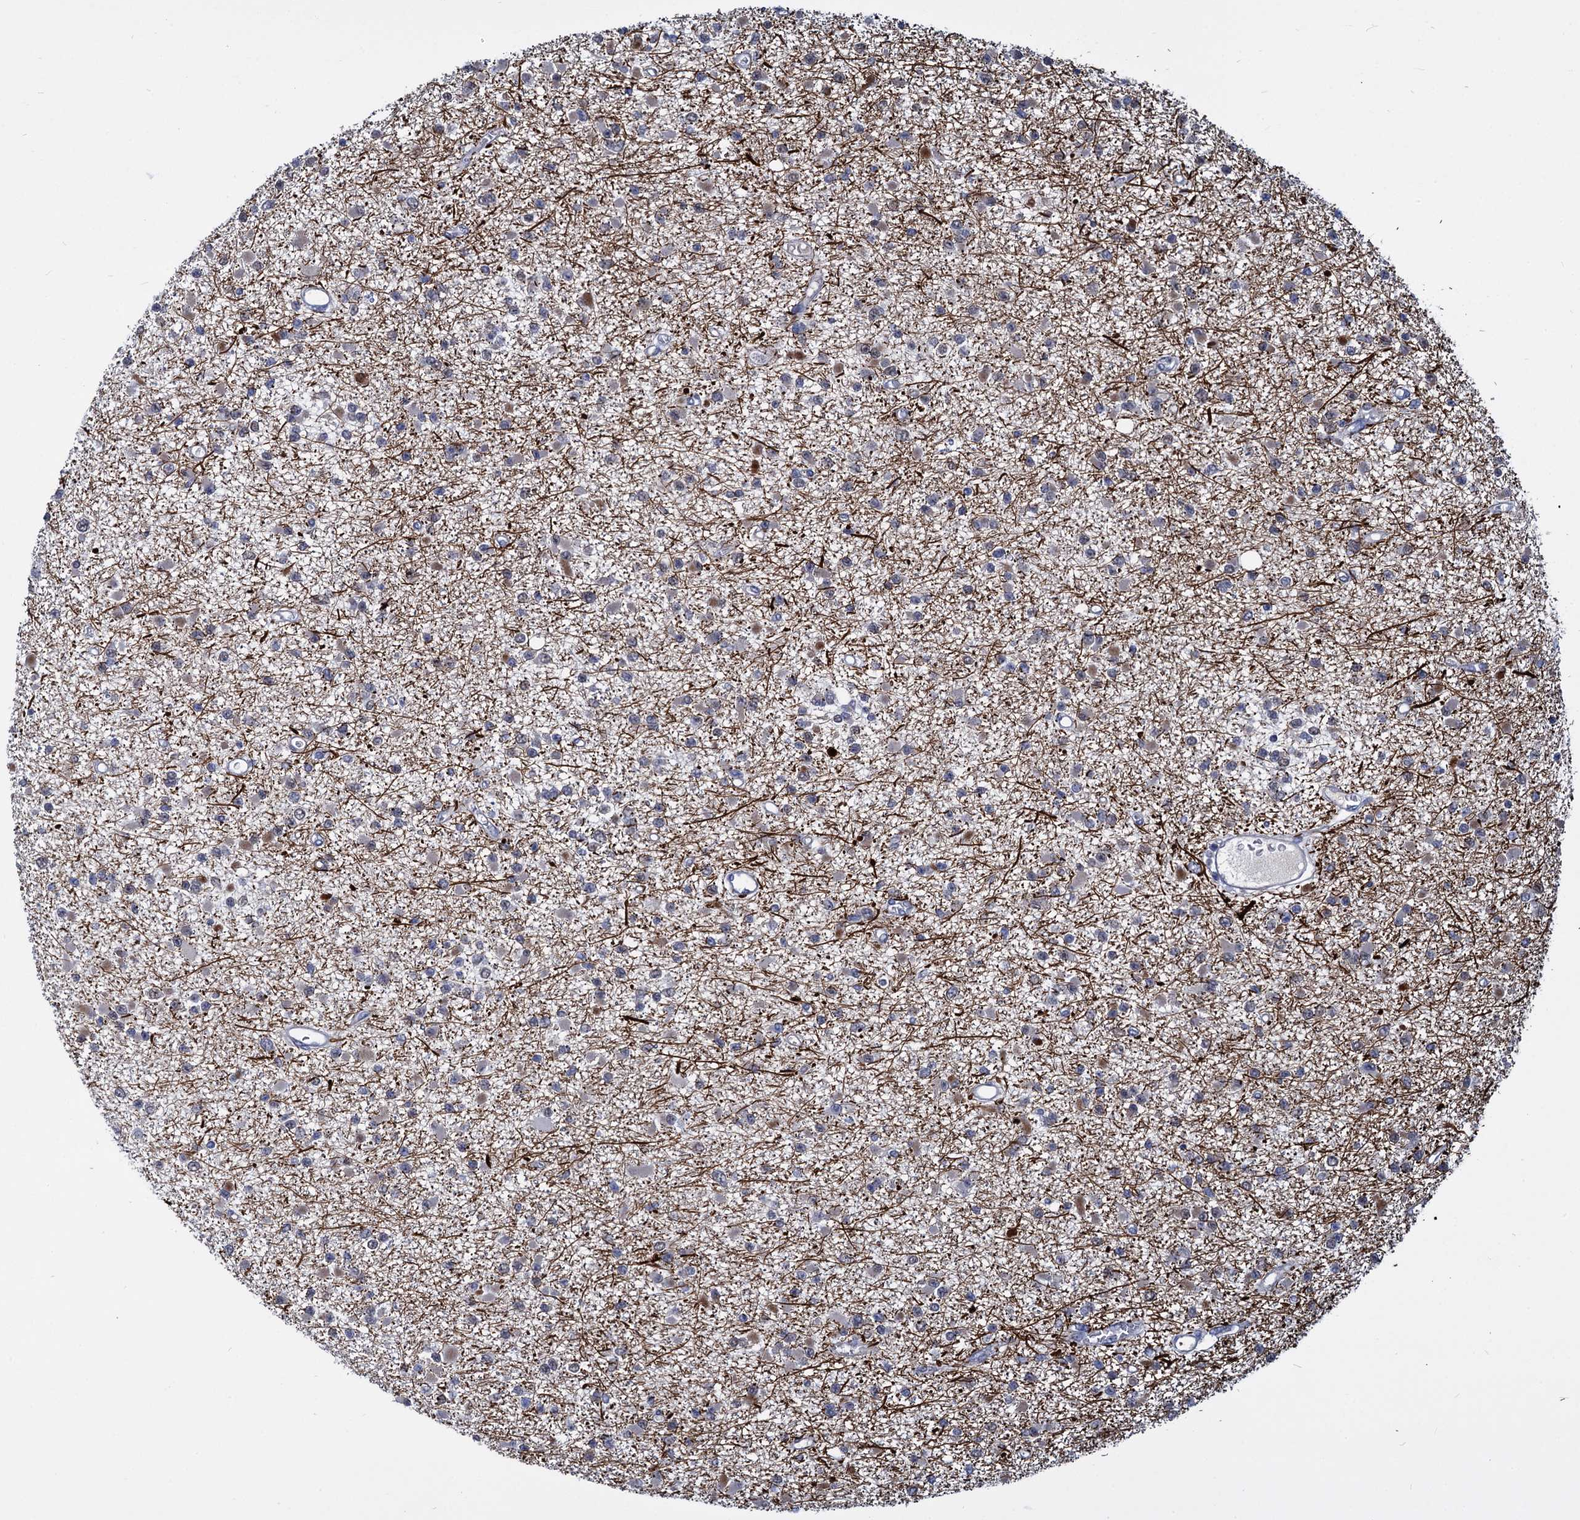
{"staining": {"intensity": "negative", "quantity": "none", "location": "none"}, "tissue": "glioma", "cell_type": "Tumor cells", "image_type": "cancer", "snomed": [{"axis": "morphology", "description": "Glioma, malignant, Low grade"}, {"axis": "topography", "description": "Brain"}], "caption": "Human malignant glioma (low-grade) stained for a protein using immunohistochemistry (IHC) reveals no expression in tumor cells.", "gene": "PSMD4", "patient": {"sex": "female", "age": 22}}